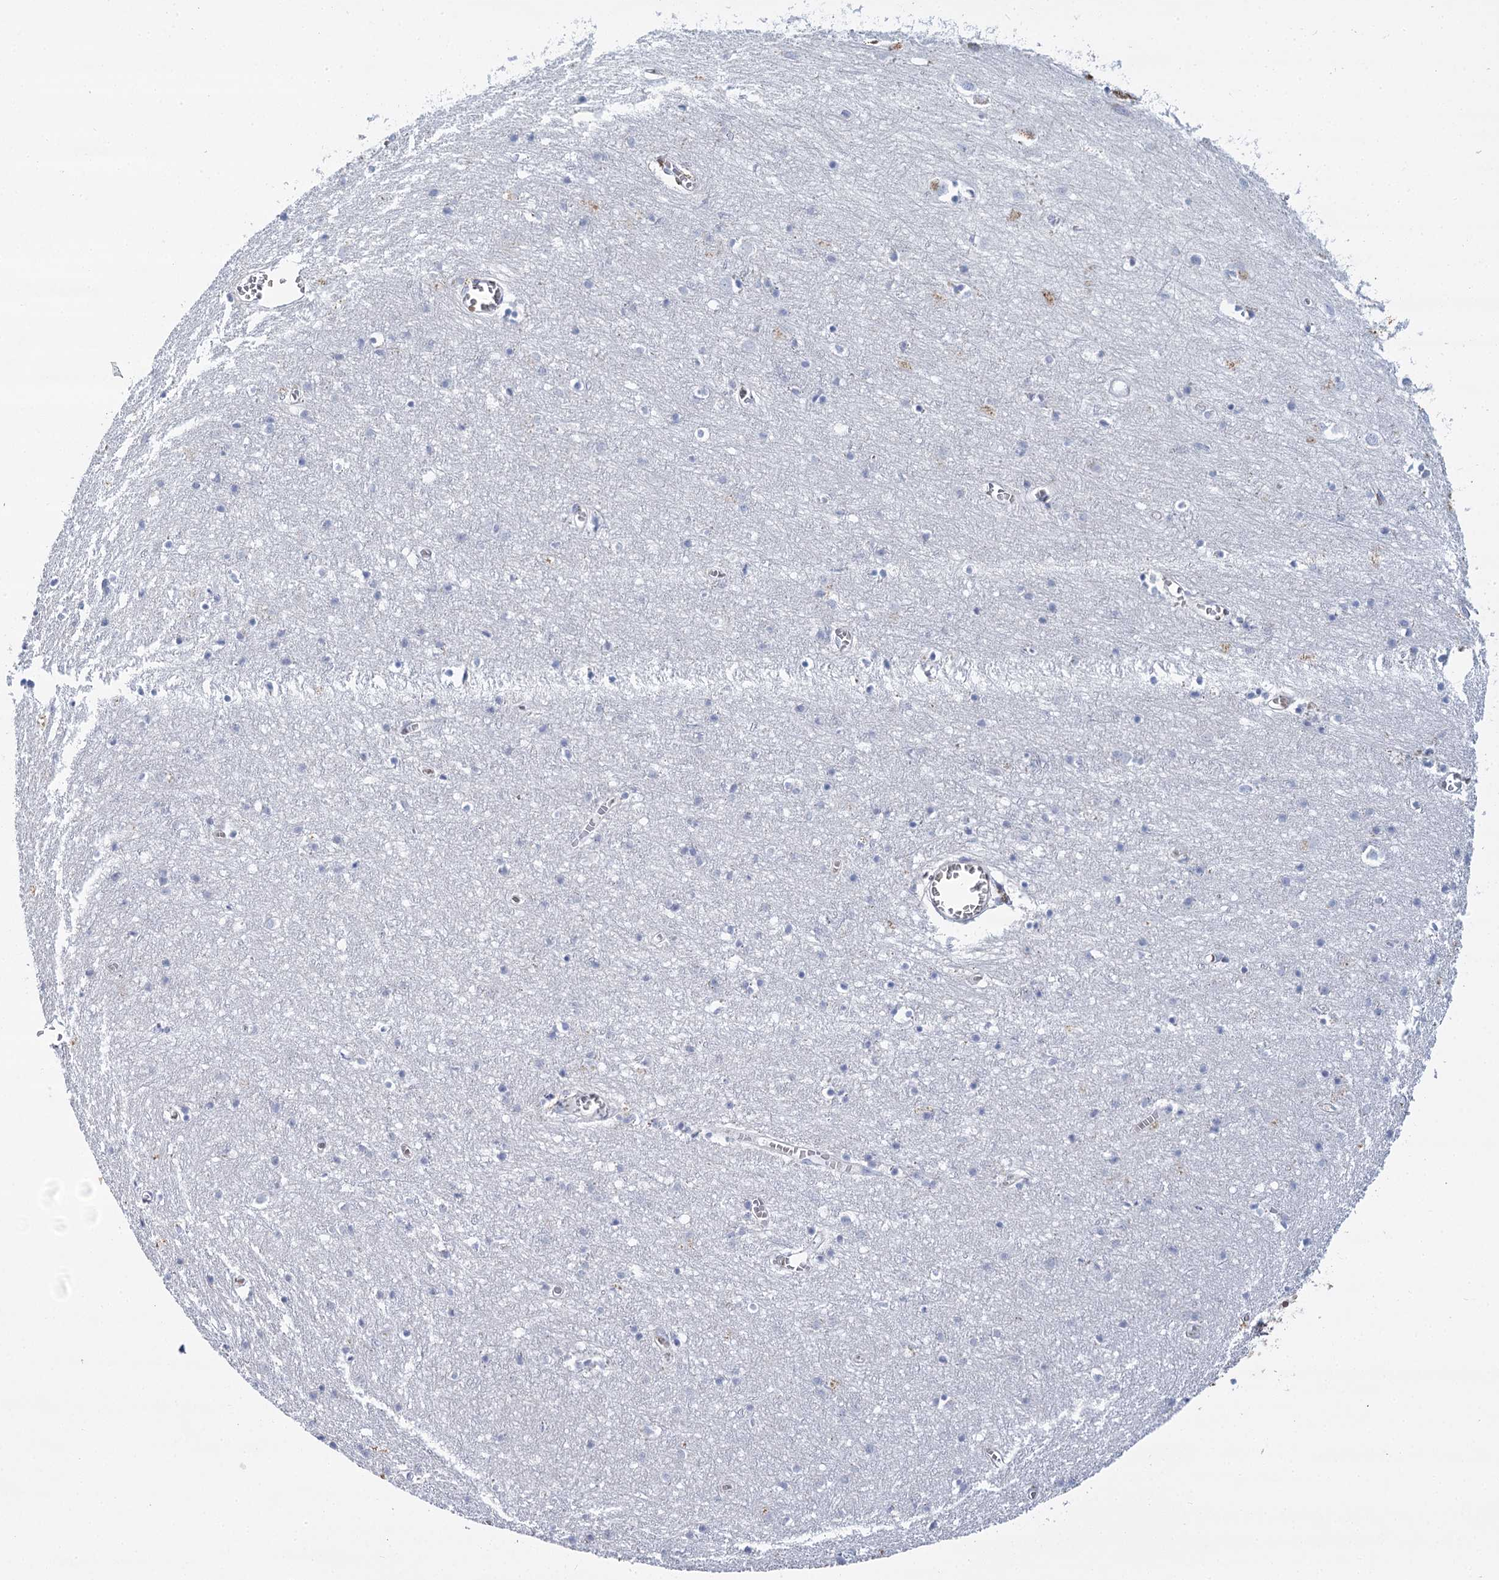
{"staining": {"intensity": "negative", "quantity": "none", "location": "none"}, "tissue": "cerebral cortex", "cell_type": "Endothelial cells", "image_type": "normal", "snomed": [{"axis": "morphology", "description": "Normal tissue, NOS"}, {"axis": "topography", "description": "Cerebral cortex"}], "caption": "Immunohistochemistry (IHC) photomicrograph of unremarkable cerebral cortex stained for a protein (brown), which demonstrates no positivity in endothelial cells.", "gene": "IGSF3", "patient": {"sex": "female", "age": 64}}